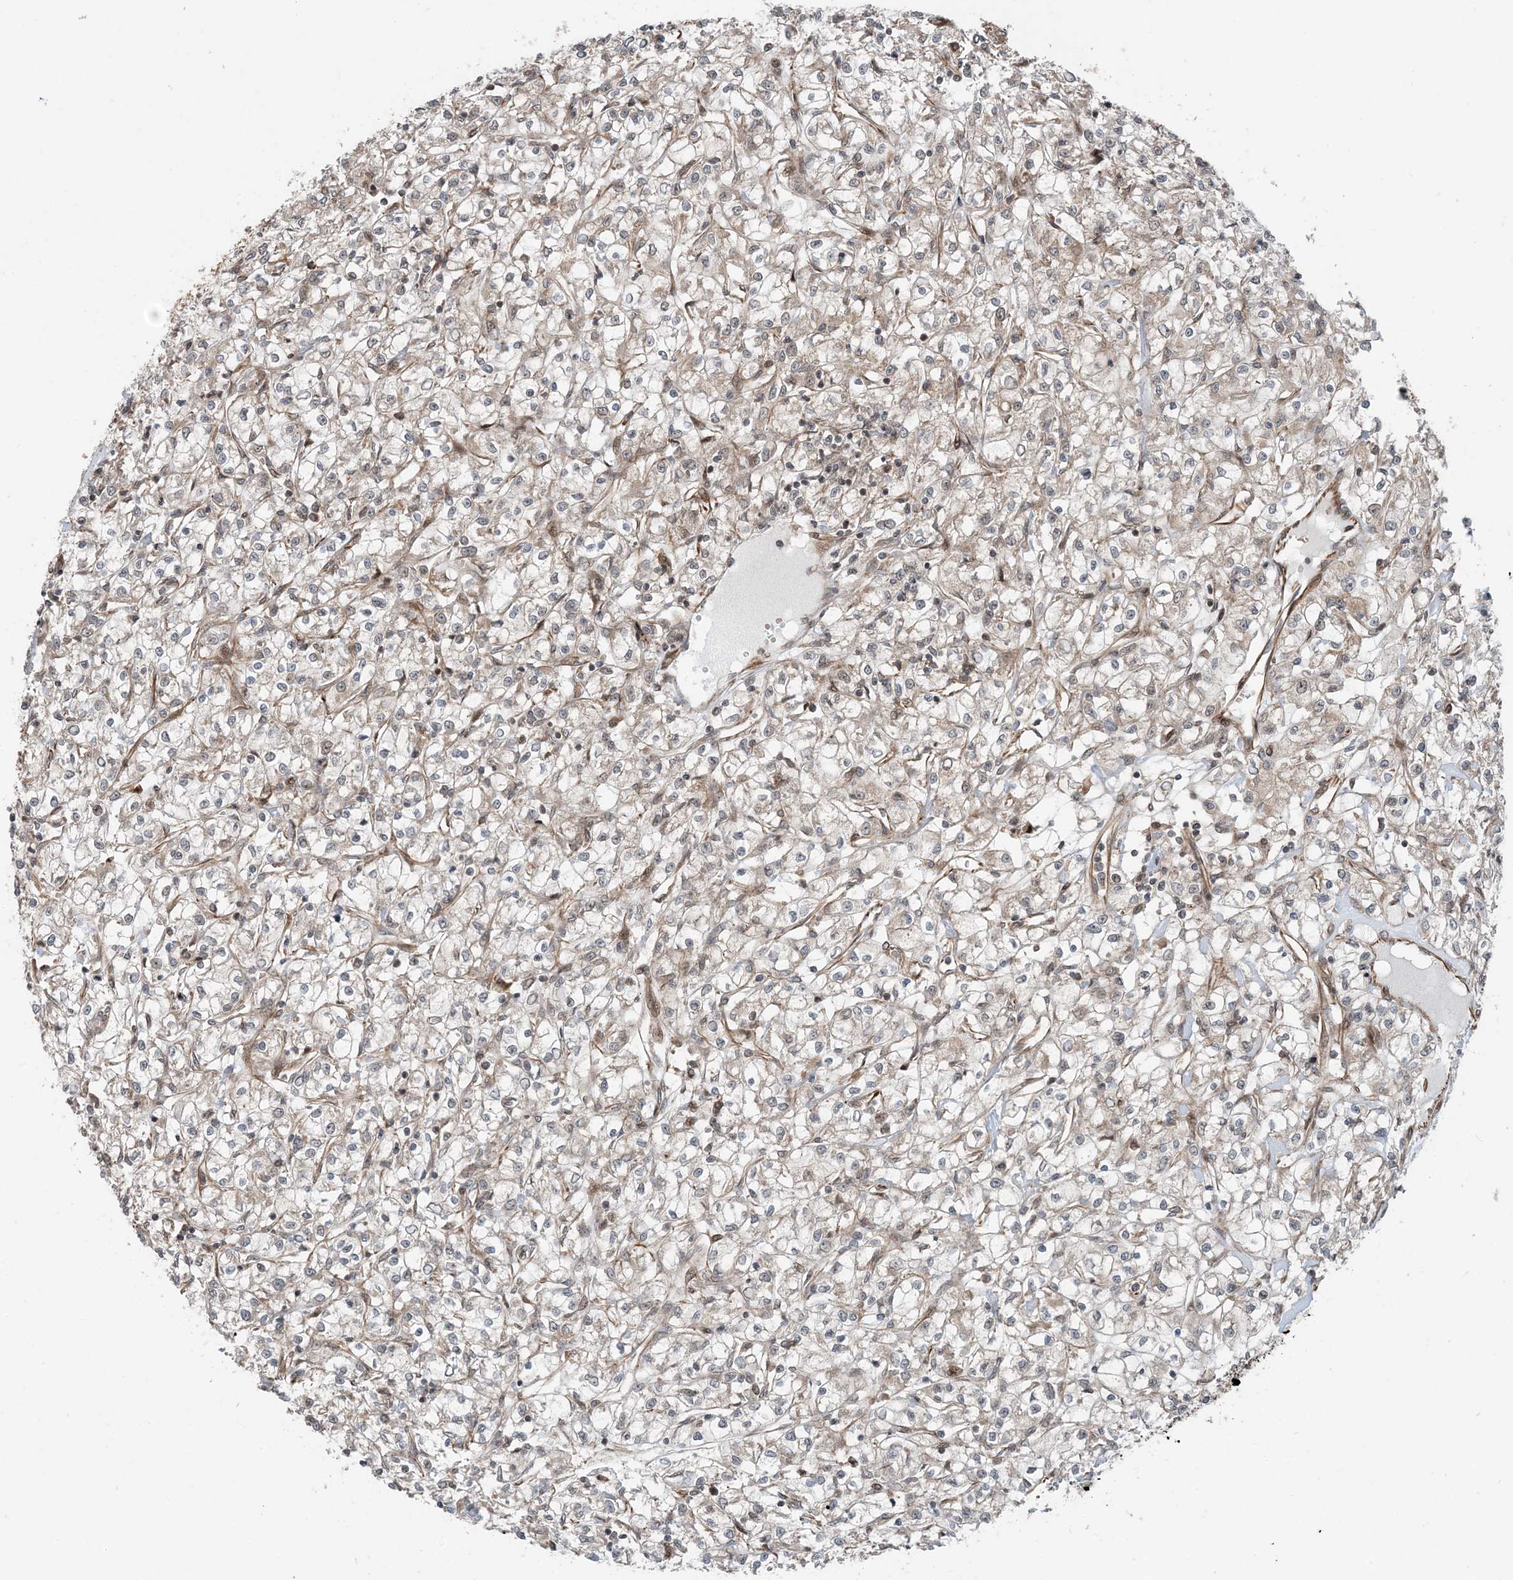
{"staining": {"intensity": "weak", "quantity": "<25%", "location": "cytoplasmic/membranous"}, "tissue": "renal cancer", "cell_type": "Tumor cells", "image_type": "cancer", "snomed": [{"axis": "morphology", "description": "Adenocarcinoma, NOS"}, {"axis": "topography", "description": "Kidney"}], "caption": "Histopathology image shows no protein expression in tumor cells of renal cancer tissue. (Brightfield microscopy of DAB (3,3'-diaminobenzidine) immunohistochemistry at high magnification).", "gene": "EDEM2", "patient": {"sex": "female", "age": 59}}